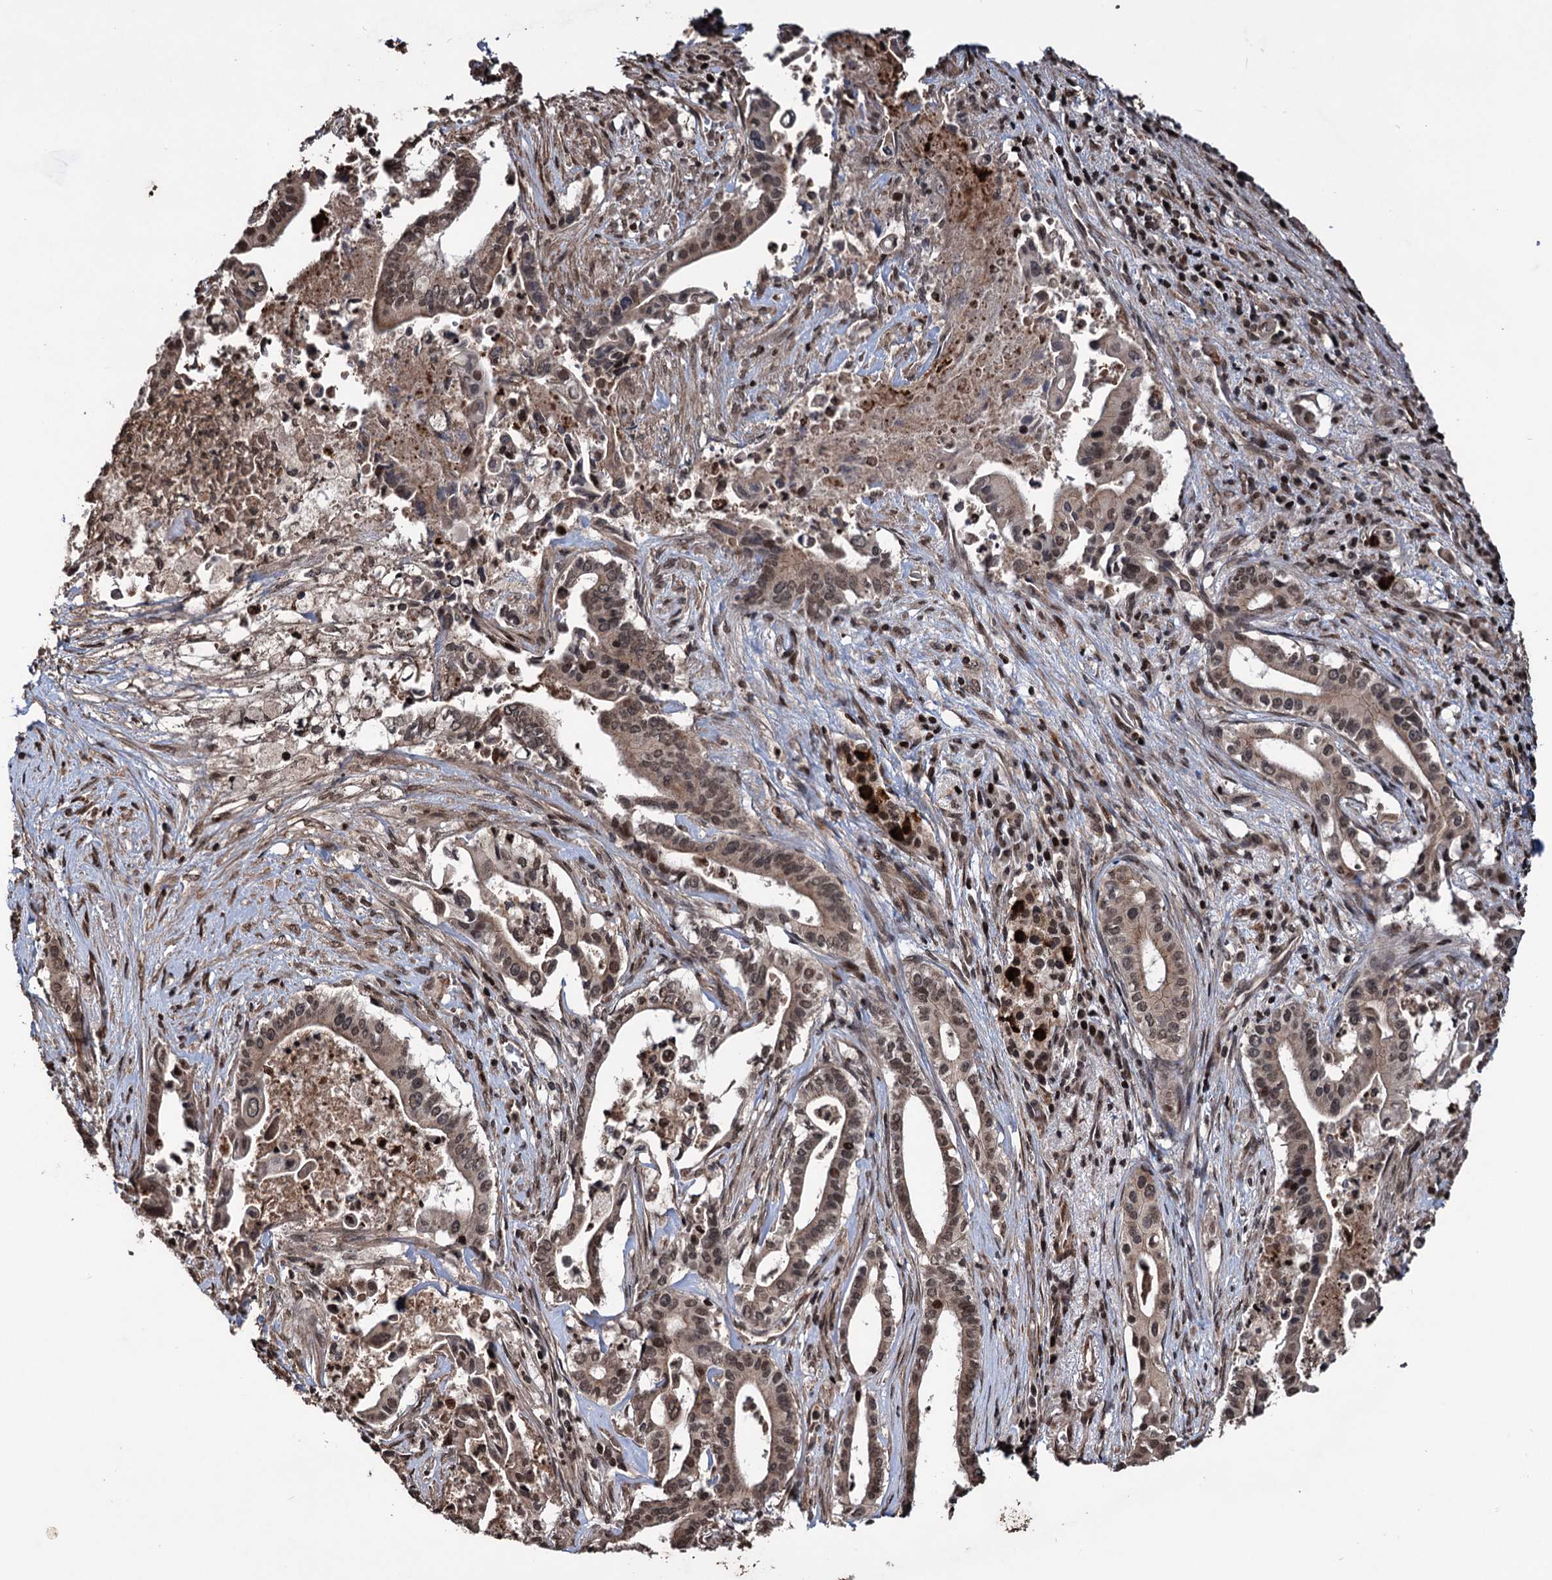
{"staining": {"intensity": "moderate", "quantity": ">75%", "location": "cytoplasmic/membranous,nuclear"}, "tissue": "pancreatic cancer", "cell_type": "Tumor cells", "image_type": "cancer", "snomed": [{"axis": "morphology", "description": "Adenocarcinoma, NOS"}, {"axis": "topography", "description": "Pancreas"}], "caption": "Protein analysis of pancreatic cancer tissue reveals moderate cytoplasmic/membranous and nuclear positivity in about >75% of tumor cells.", "gene": "EYA4", "patient": {"sex": "female", "age": 77}}